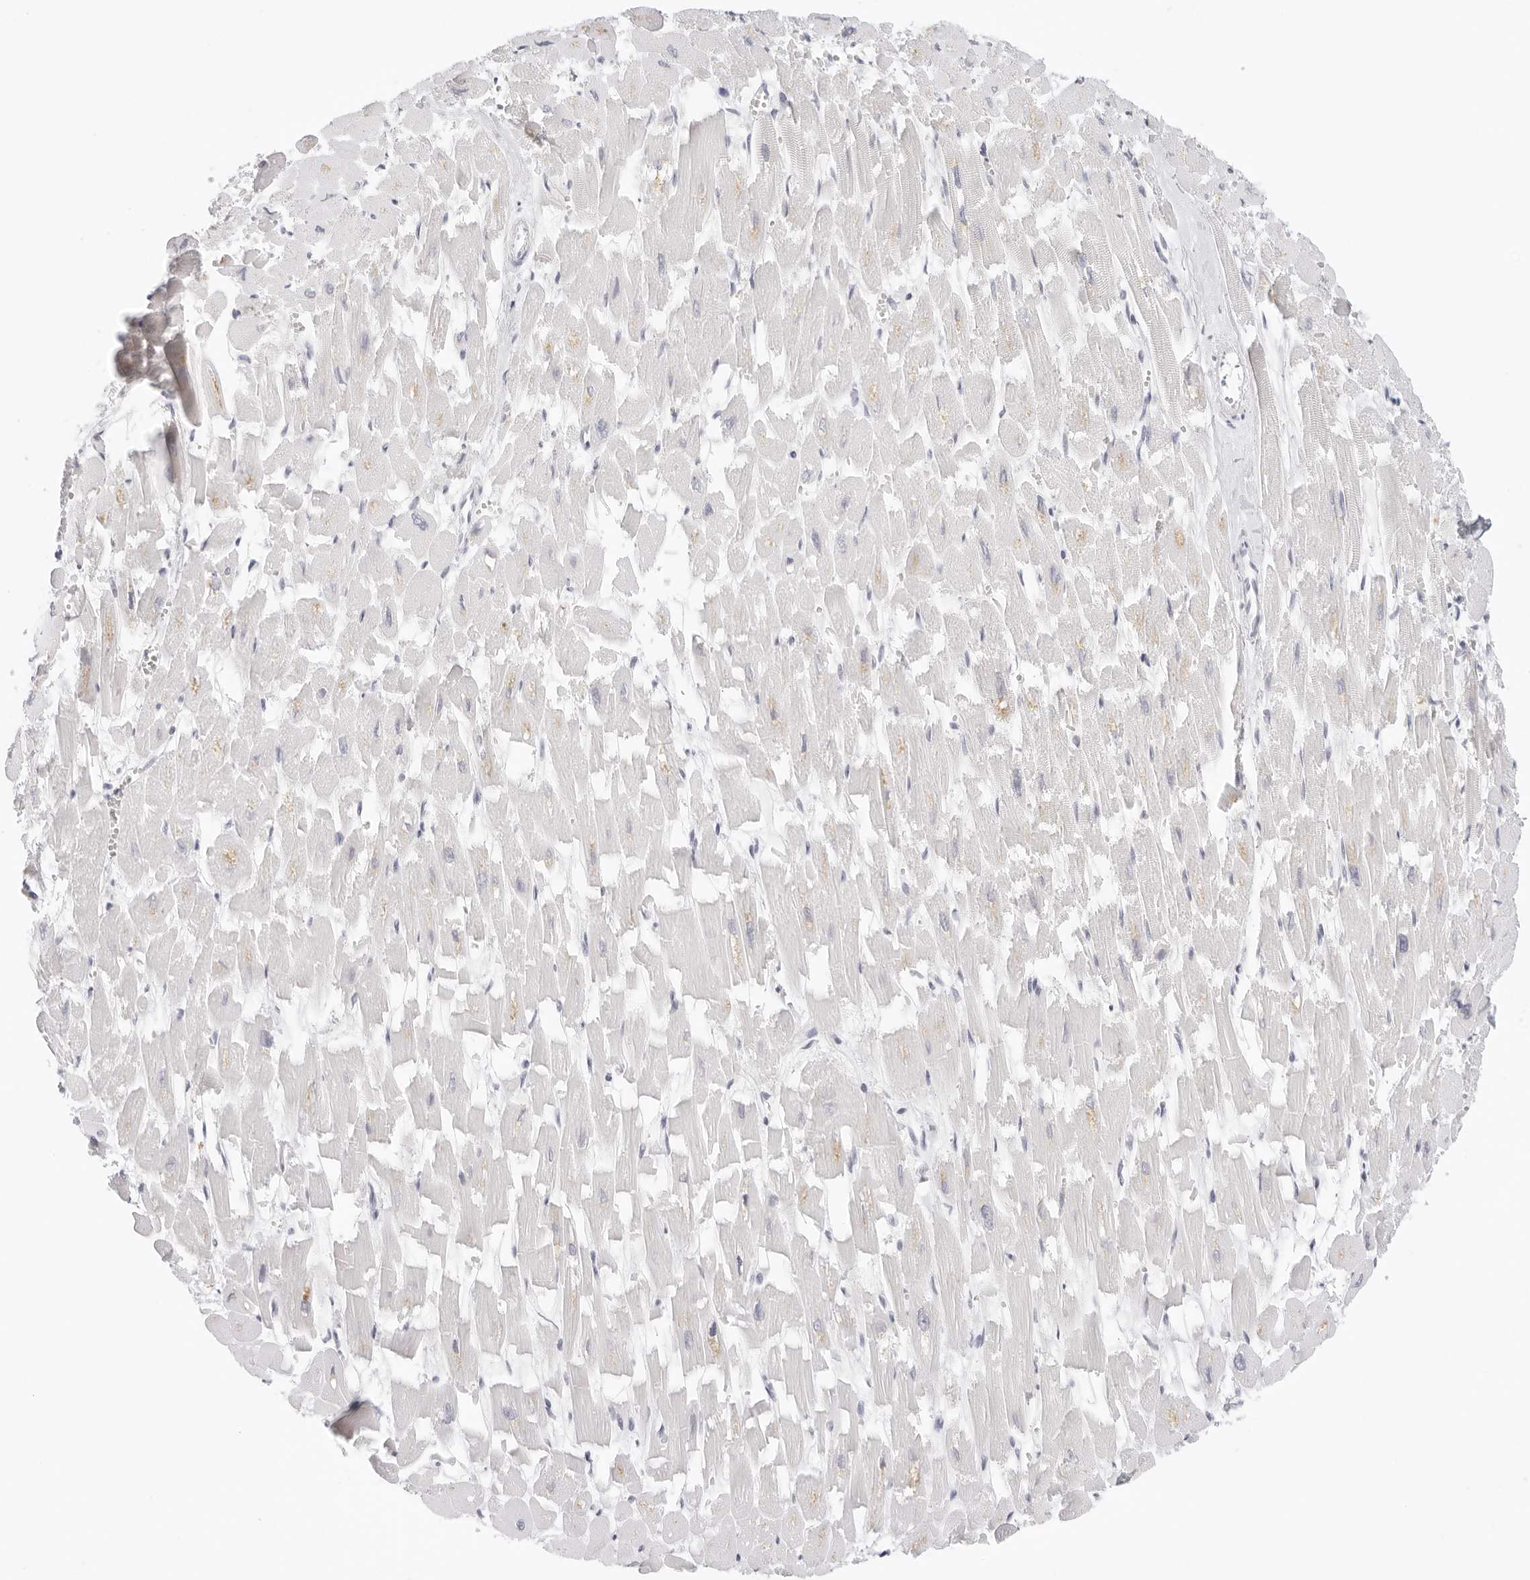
{"staining": {"intensity": "negative", "quantity": "none", "location": "none"}, "tissue": "heart muscle", "cell_type": "Cardiomyocytes", "image_type": "normal", "snomed": [{"axis": "morphology", "description": "Normal tissue, NOS"}, {"axis": "topography", "description": "Heart"}], "caption": "A histopathology image of heart muscle stained for a protein exhibits no brown staining in cardiomyocytes. (Stains: DAB IHC with hematoxylin counter stain, Microscopy: brightfield microscopy at high magnification).", "gene": "EDN2", "patient": {"sex": "male", "age": 54}}